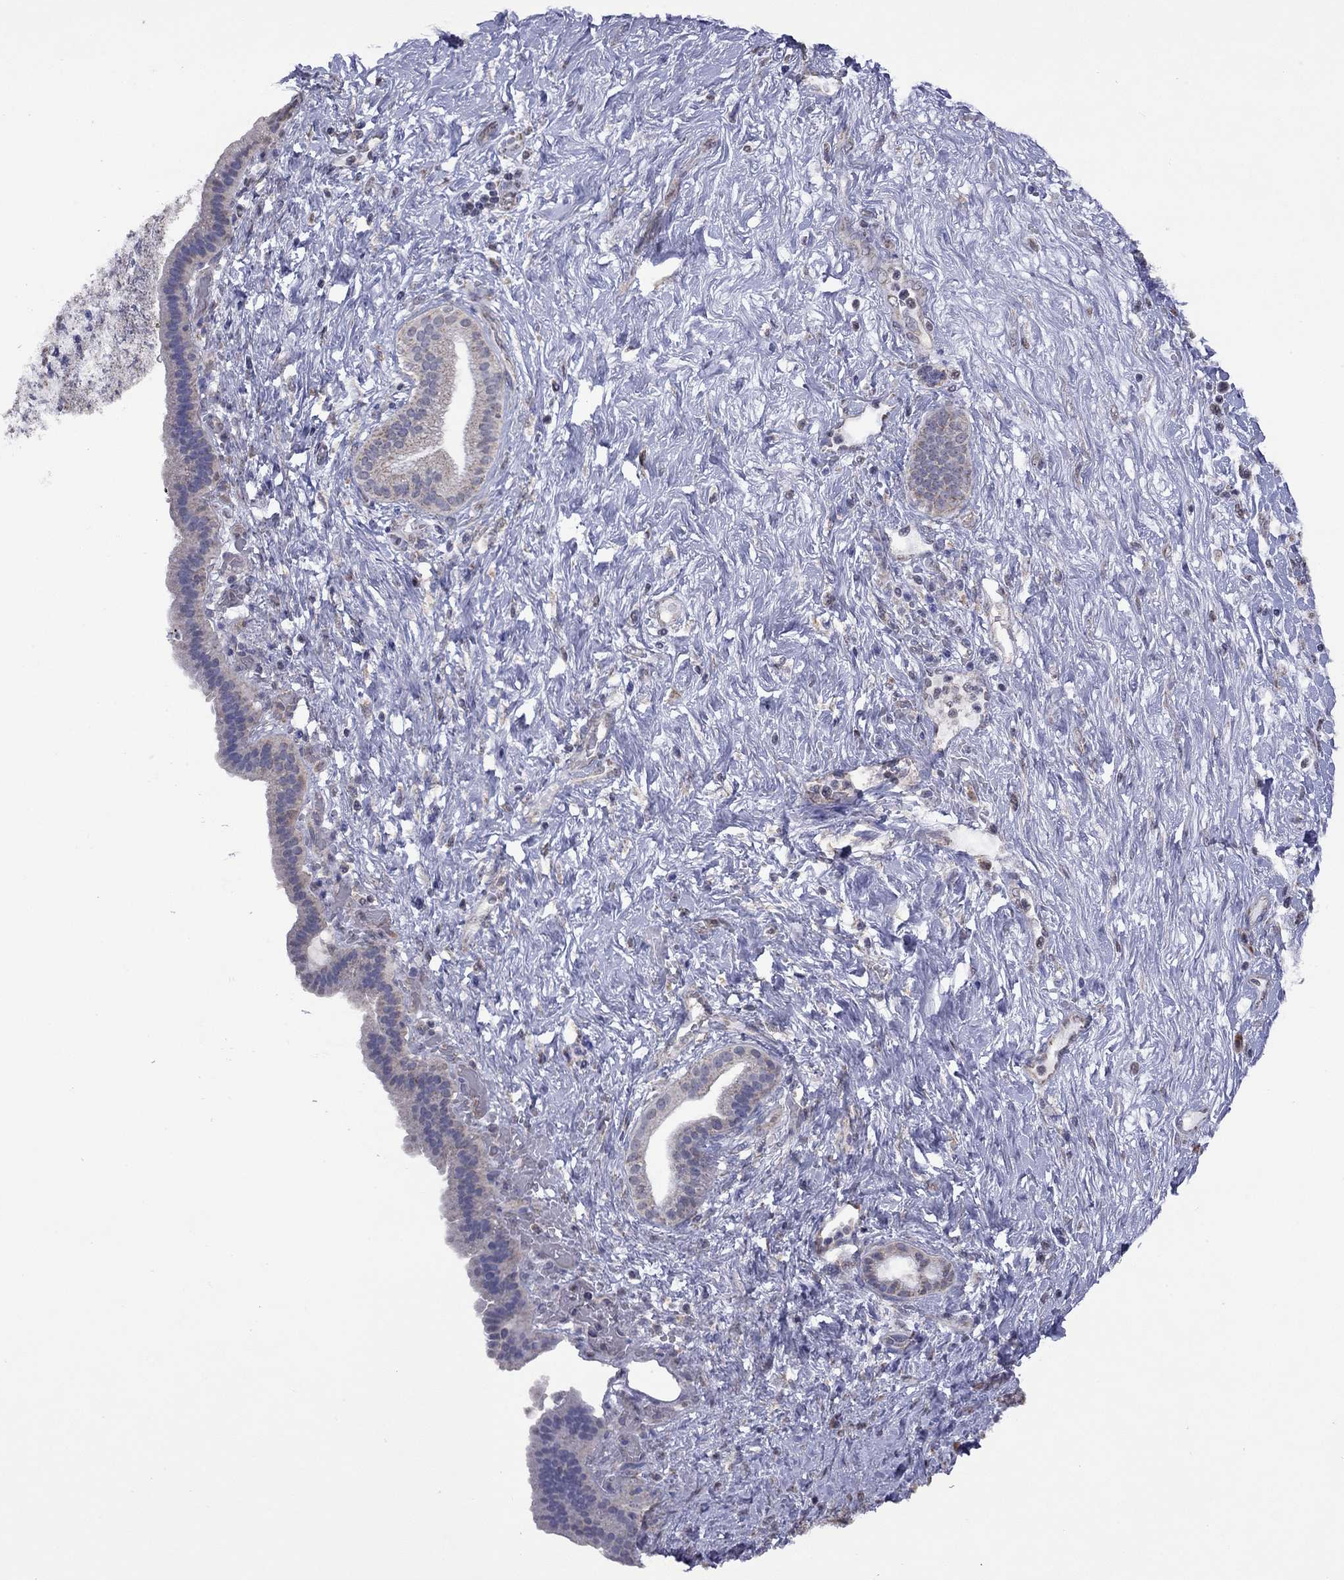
{"staining": {"intensity": "moderate", "quantity": "<25%", "location": "cytoplasmic/membranous"}, "tissue": "pancreatic cancer", "cell_type": "Tumor cells", "image_type": "cancer", "snomed": [{"axis": "morphology", "description": "Adenocarcinoma, NOS"}, {"axis": "topography", "description": "Pancreas"}], "caption": "Pancreatic cancer (adenocarcinoma) stained with a brown dye displays moderate cytoplasmic/membranous positive positivity in approximately <25% of tumor cells.", "gene": "NDUFB1", "patient": {"sex": "male", "age": 44}}